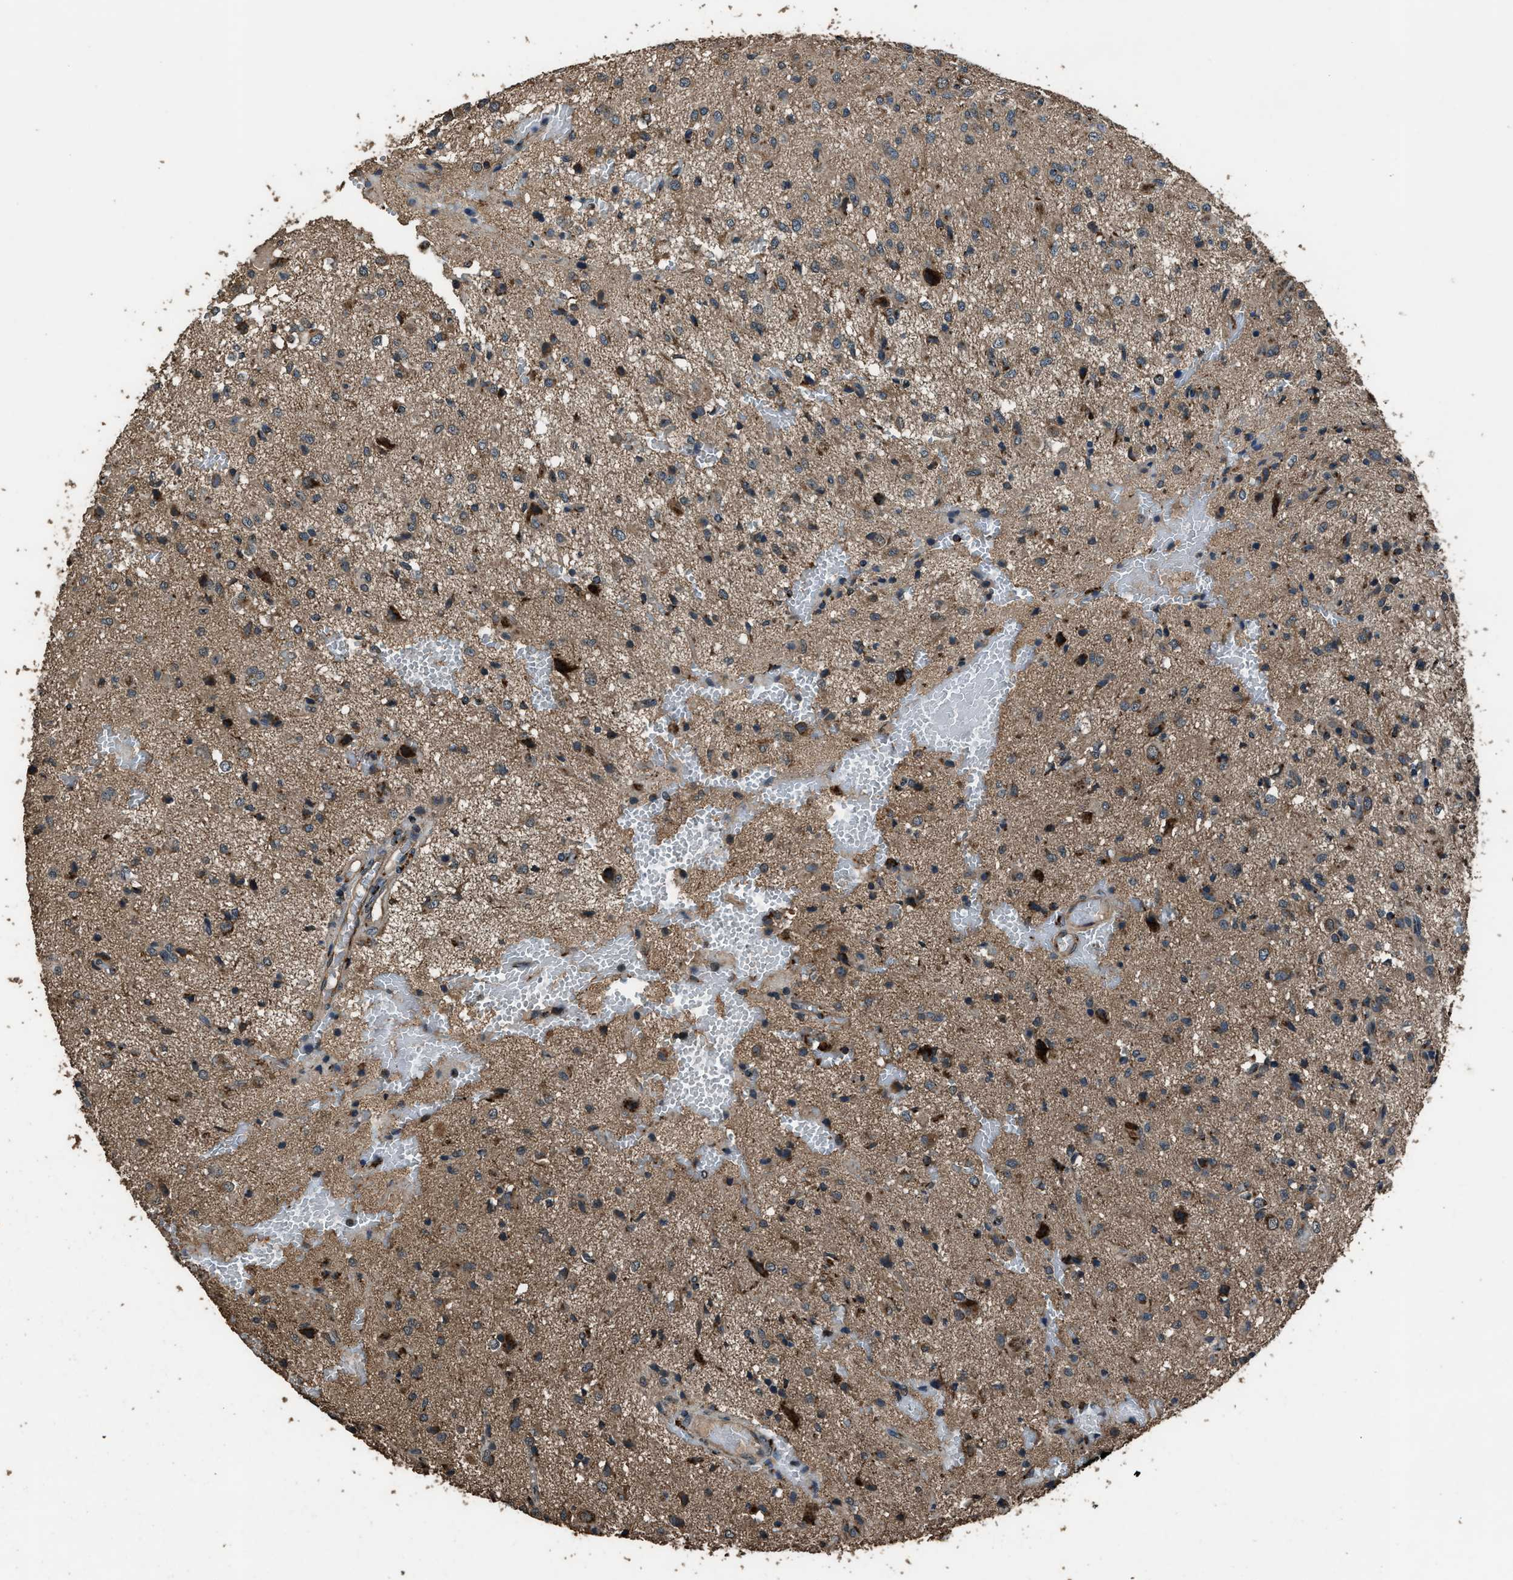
{"staining": {"intensity": "moderate", "quantity": "25%-75%", "location": "cytoplasmic/membranous"}, "tissue": "glioma", "cell_type": "Tumor cells", "image_type": "cancer", "snomed": [{"axis": "morphology", "description": "Glioma, malignant, High grade"}, {"axis": "topography", "description": "Brain"}], "caption": "A medium amount of moderate cytoplasmic/membranous positivity is present in about 25%-75% of tumor cells in glioma tissue.", "gene": "SLC38A10", "patient": {"sex": "female", "age": 59}}